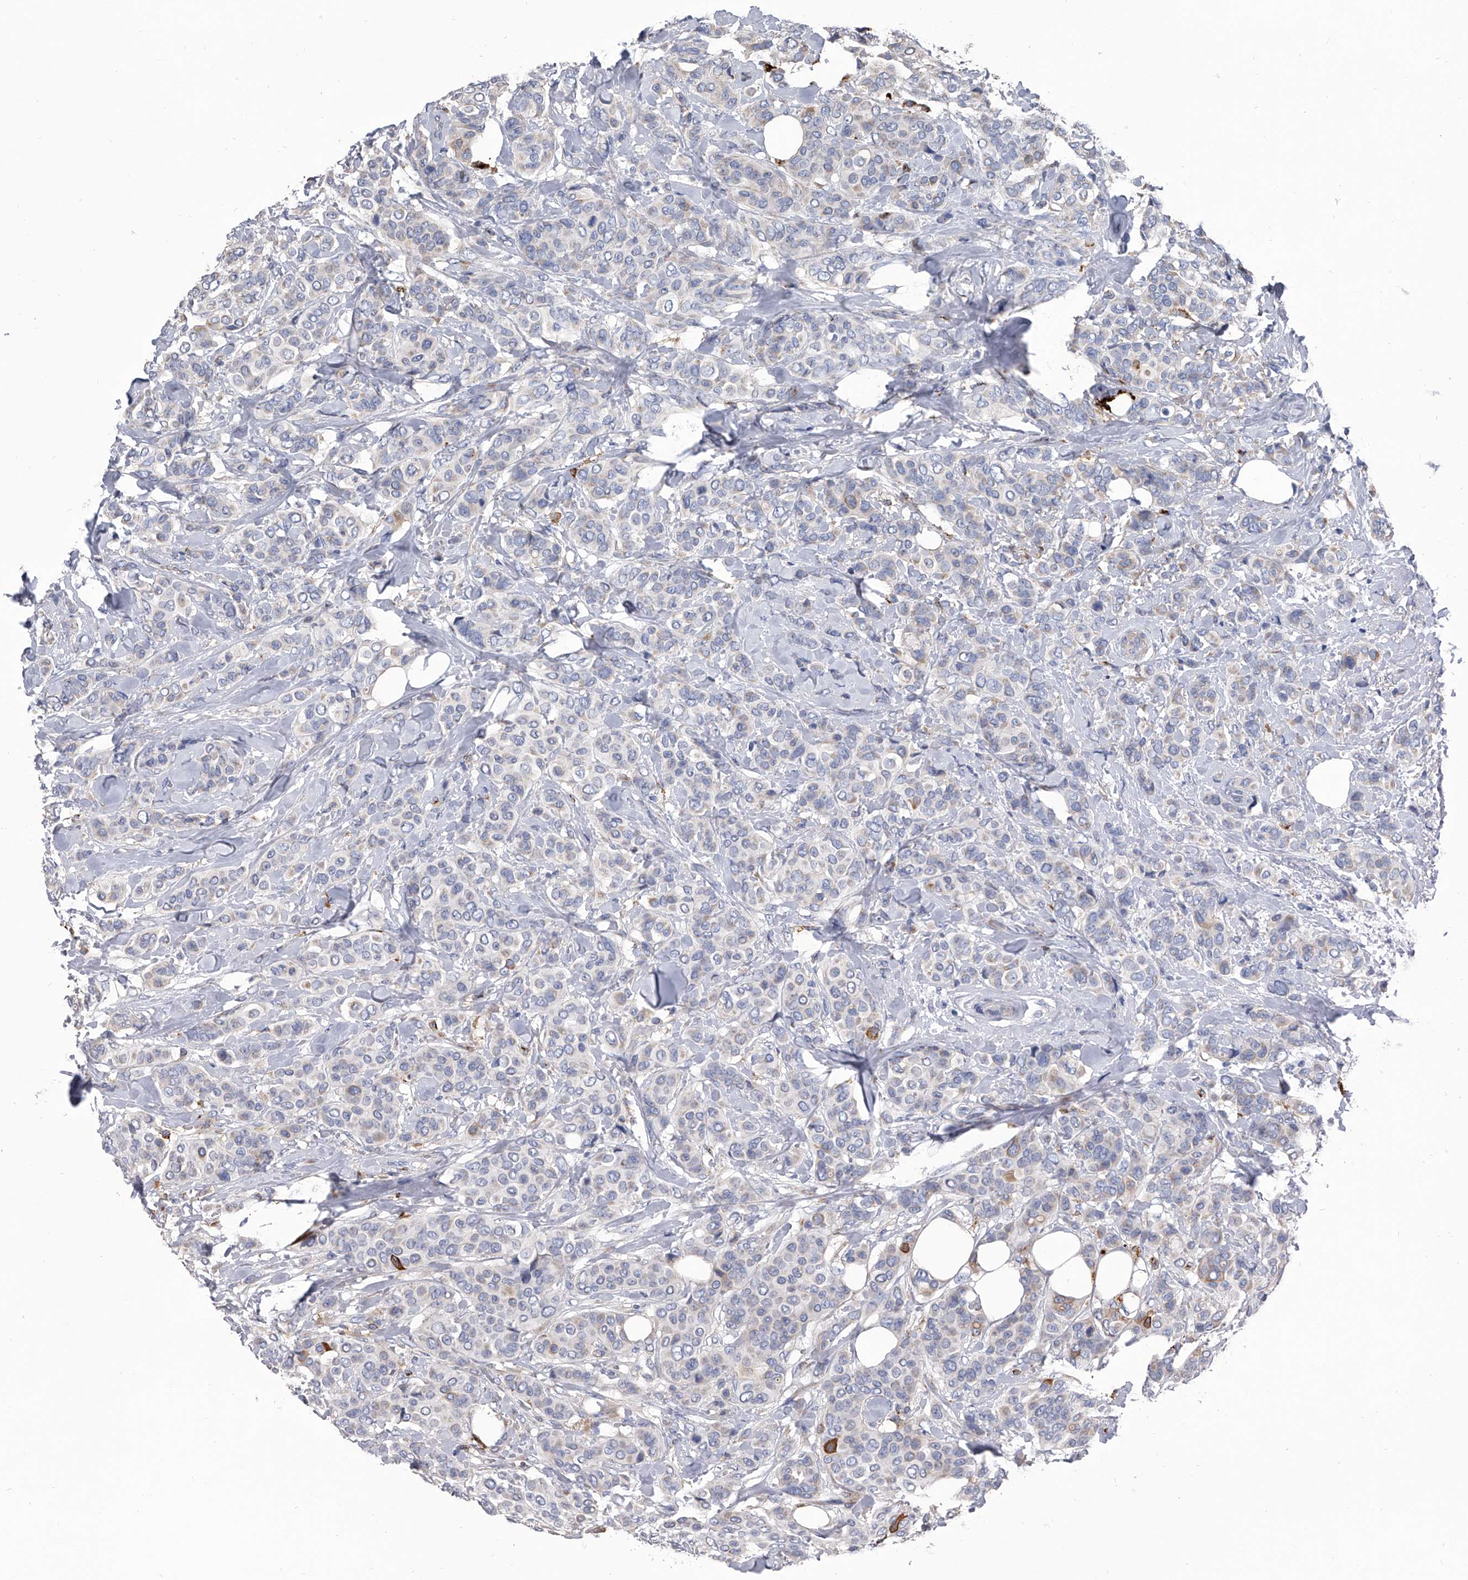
{"staining": {"intensity": "negative", "quantity": "none", "location": "none"}, "tissue": "breast cancer", "cell_type": "Tumor cells", "image_type": "cancer", "snomed": [{"axis": "morphology", "description": "Lobular carcinoma"}, {"axis": "topography", "description": "Breast"}], "caption": "This photomicrograph is of lobular carcinoma (breast) stained with immunohistochemistry (IHC) to label a protein in brown with the nuclei are counter-stained blue. There is no expression in tumor cells. Nuclei are stained in blue.", "gene": "SPP1", "patient": {"sex": "female", "age": 51}}